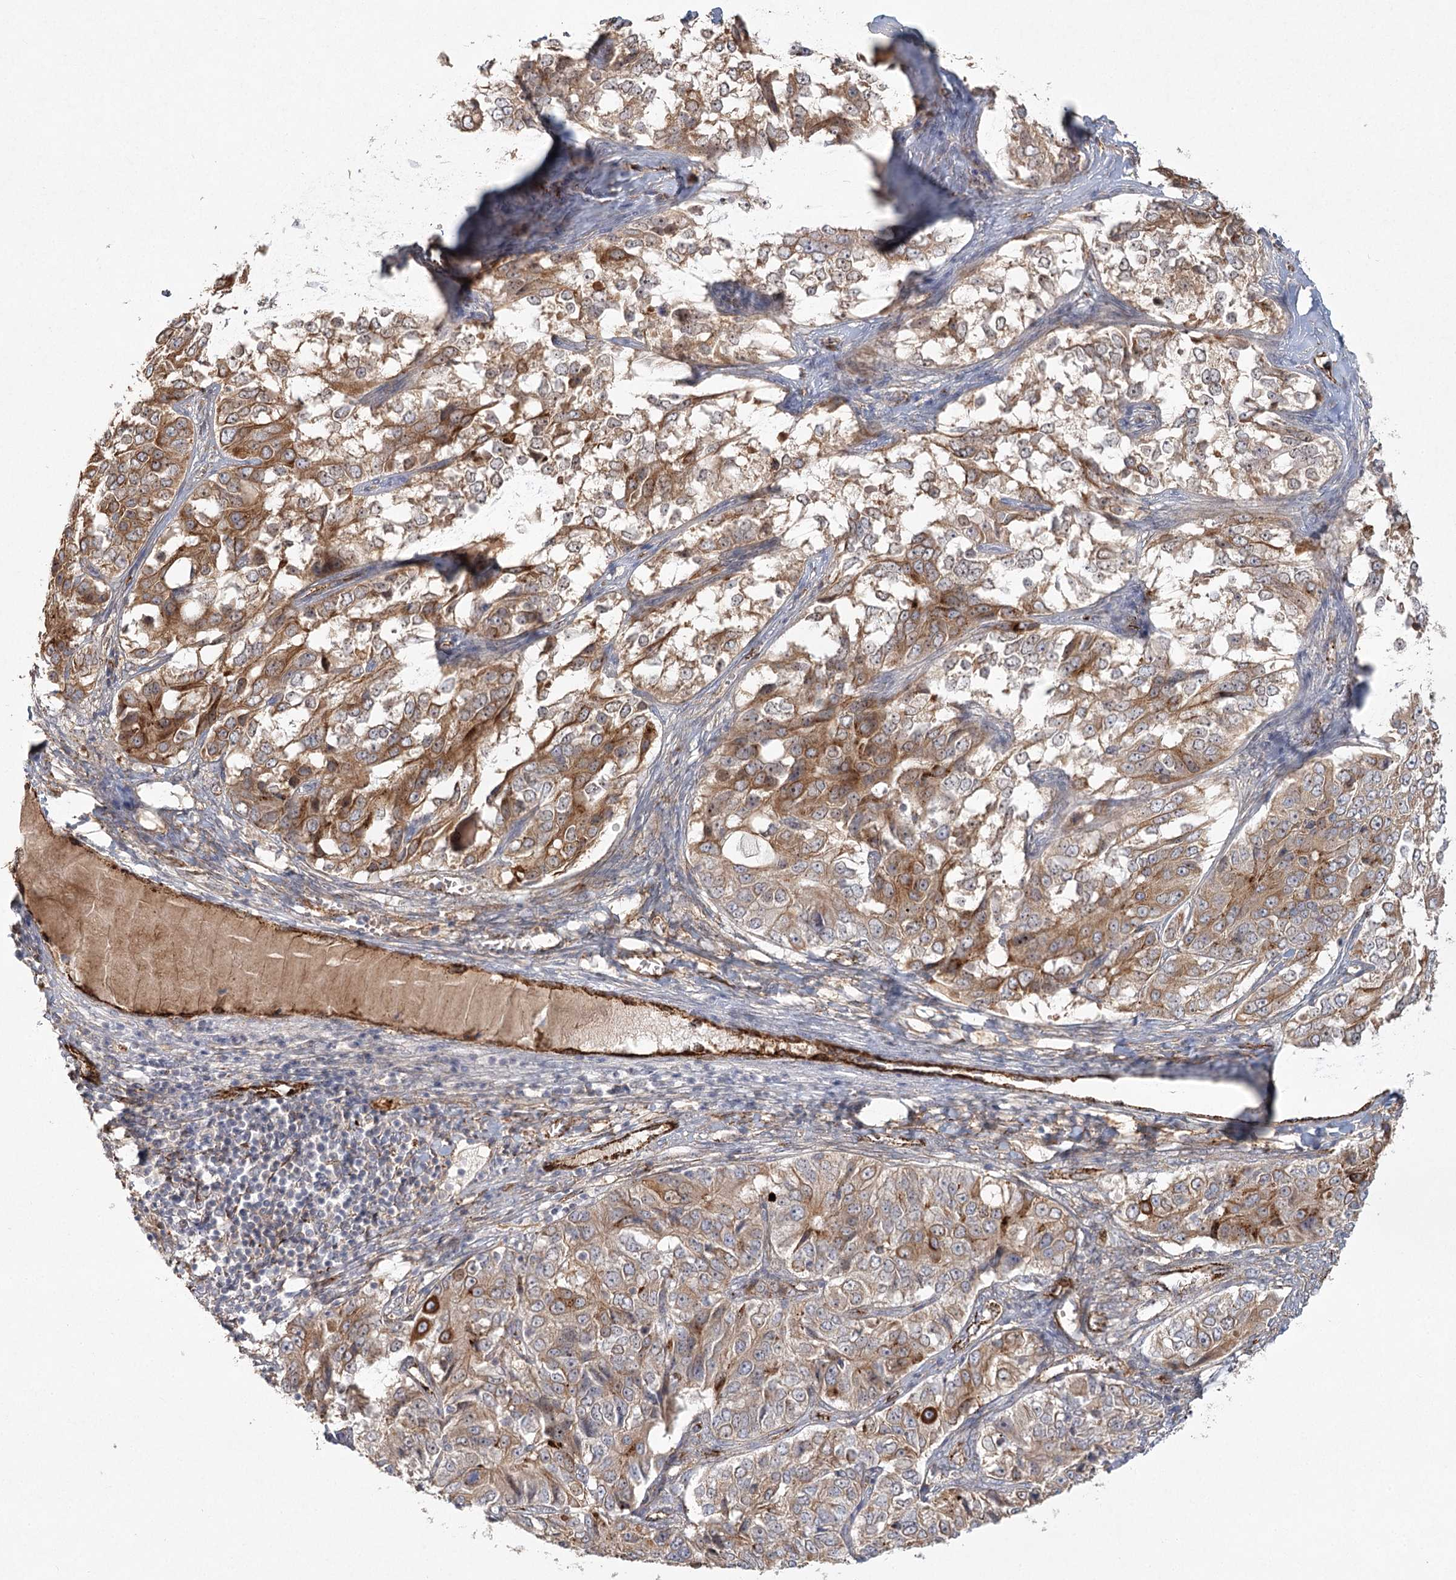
{"staining": {"intensity": "moderate", "quantity": ">75%", "location": "cytoplasmic/membranous"}, "tissue": "ovarian cancer", "cell_type": "Tumor cells", "image_type": "cancer", "snomed": [{"axis": "morphology", "description": "Carcinoma, endometroid"}, {"axis": "topography", "description": "Ovary"}], "caption": "A high-resolution photomicrograph shows immunohistochemistry (IHC) staining of ovarian endometroid carcinoma, which exhibits moderate cytoplasmic/membranous expression in approximately >75% of tumor cells. (DAB (3,3'-diaminobenzidine) = brown stain, brightfield microscopy at high magnification).", "gene": "KBTBD4", "patient": {"sex": "female", "age": 51}}